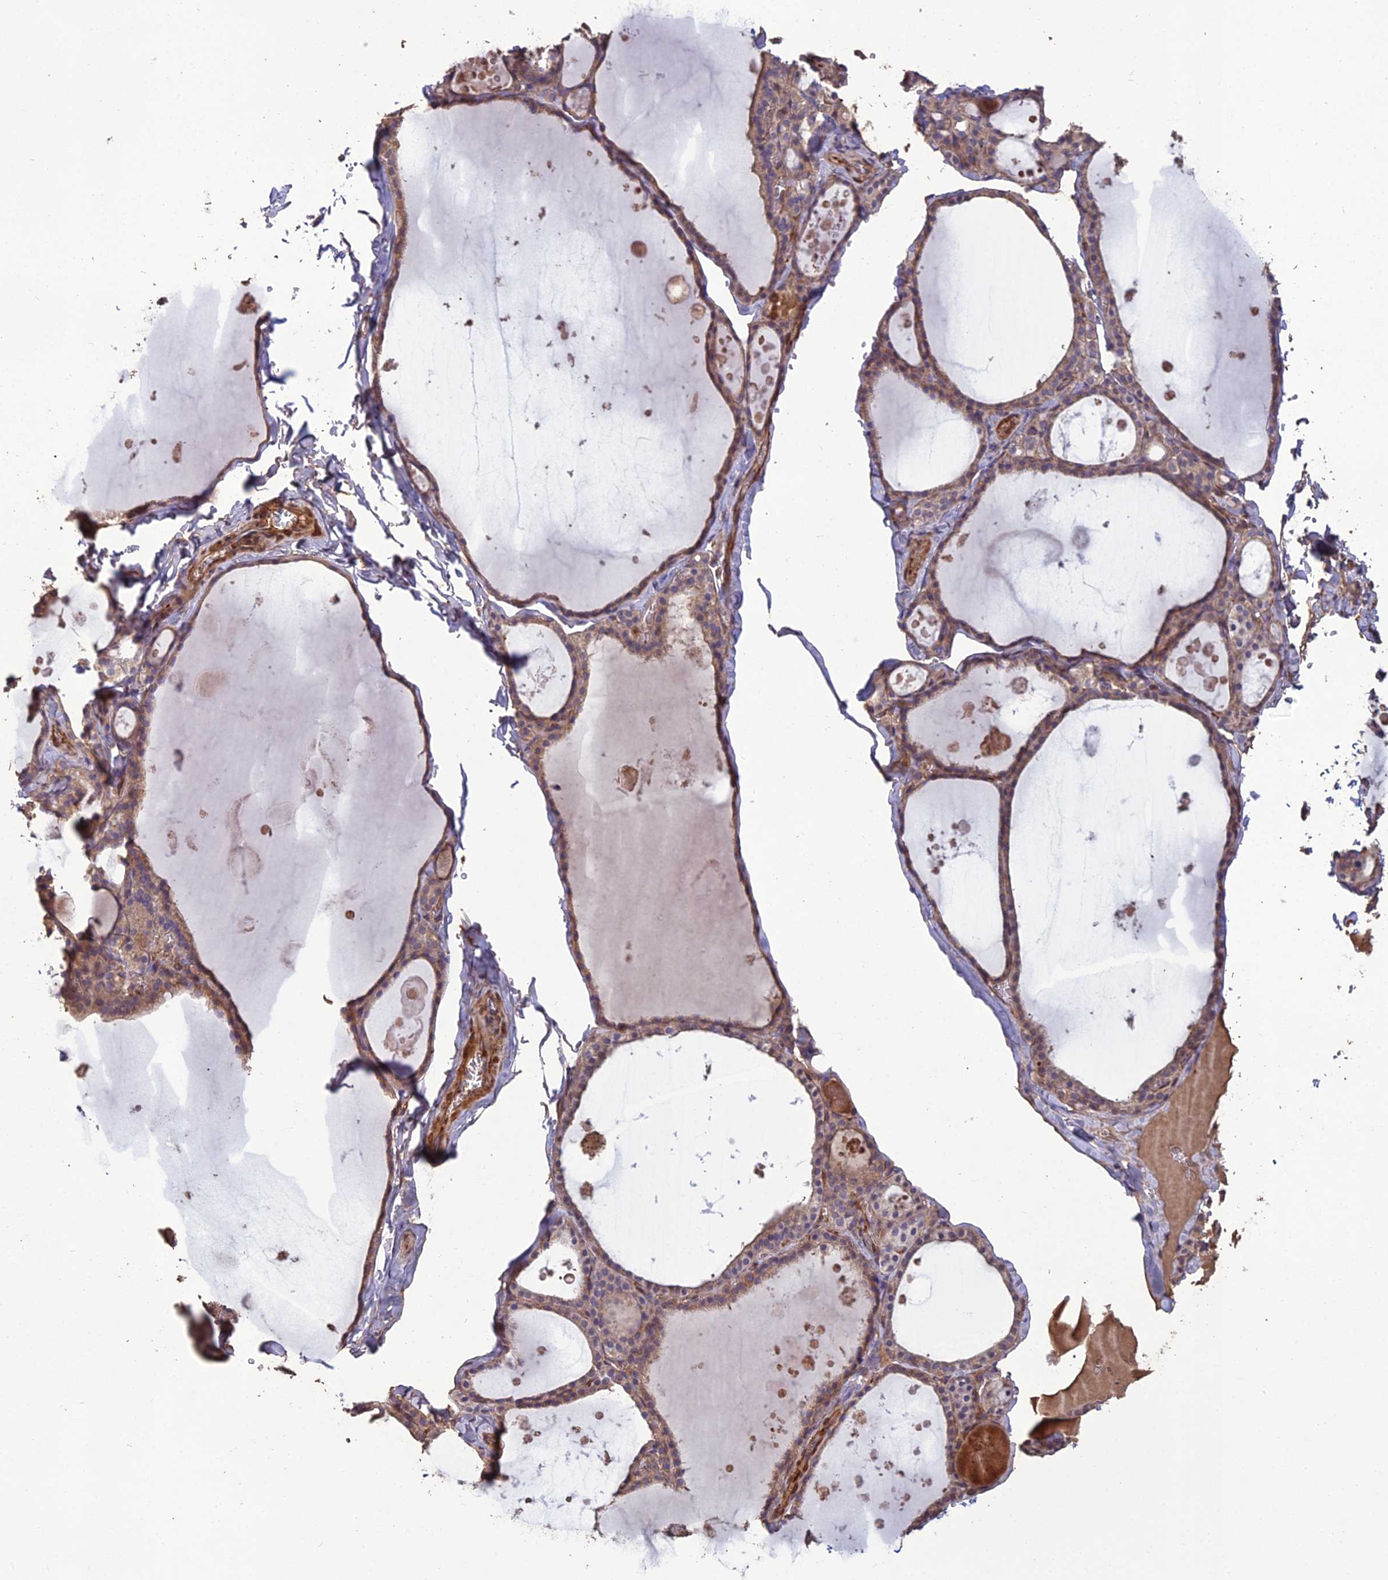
{"staining": {"intensity": "weak", "quantity": ">75%", "location": "cytoplasmic/membranous"}, "tissue": "thyroid gland", "cell_type": "Glandular cells", "image_type": "normal", "snomed": [{"axis": "morphology", "description": "Normal tissue, NOS"}, {"axis": "topography", "description": "Thyroid gland"}], "caption": "Protein staining shows weak cytoplasmic/membranous expression in about >75% of glandular cells in unremarkable thyroid gland.", "gene": "ATP6V0A2", "patient": {"sex": "male", "age": 56}}